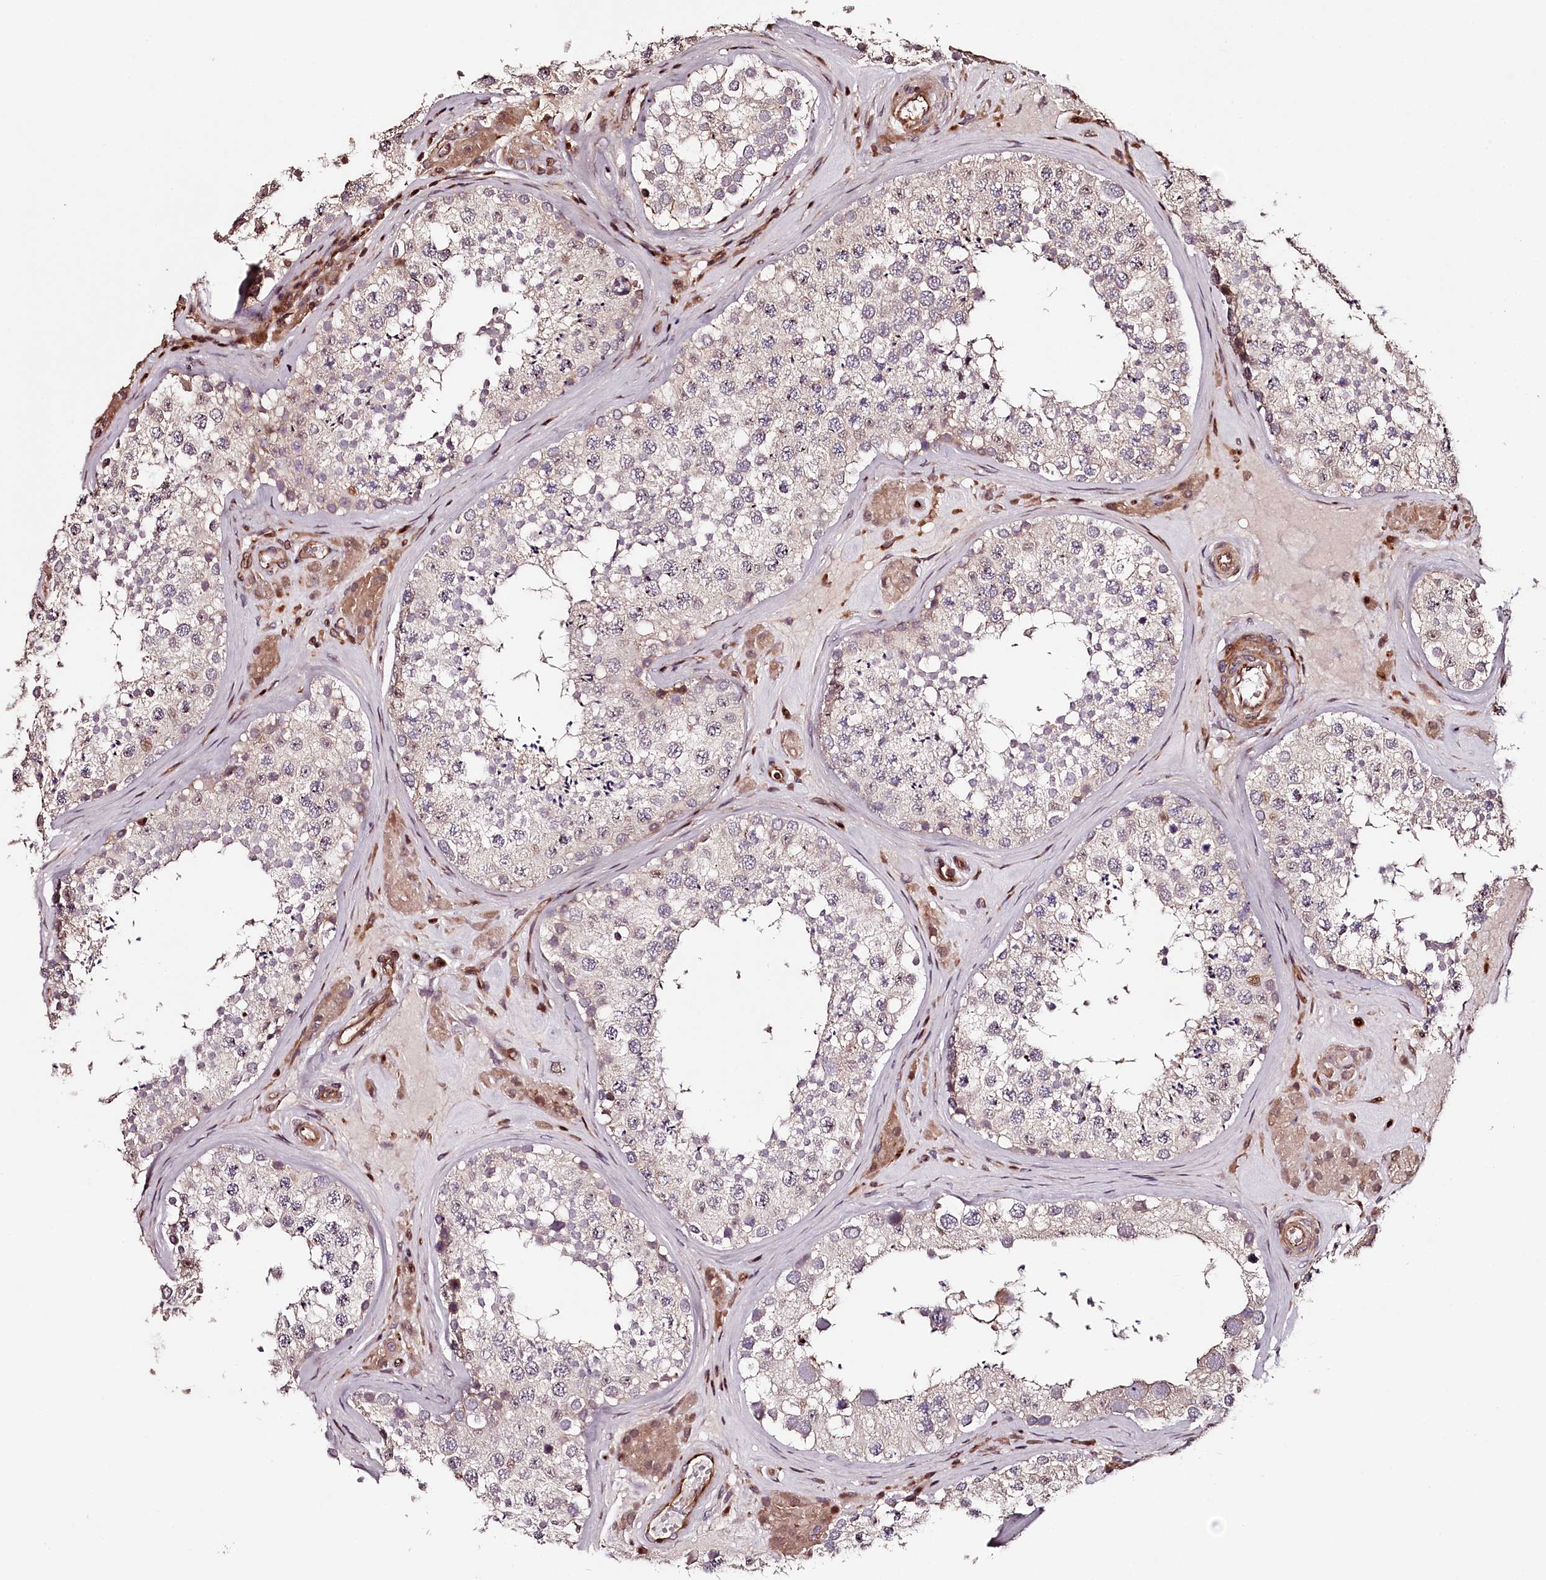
{"staining": {"intensity": "moderate", "quantity": "<25%", "location": "cytoplasmic/membranous"}, "tissue": "testis", "cell_type": "Cells in seminiferous ducts", "image_type": "normal", "snomed": [{"axis": "morphology", "description": "Normal tissue, NOS"}, {"axis": "topography", "description": "Testis"}], "caption": "Immunohistochemistry (IHC) of normal testis exhibits low levels of moderate cytoplasmic/membranous staining in about <25% of cells in seminiferous ducts.", "gene": "KIF14", "patient": {"sex": "male", "age": 46}}